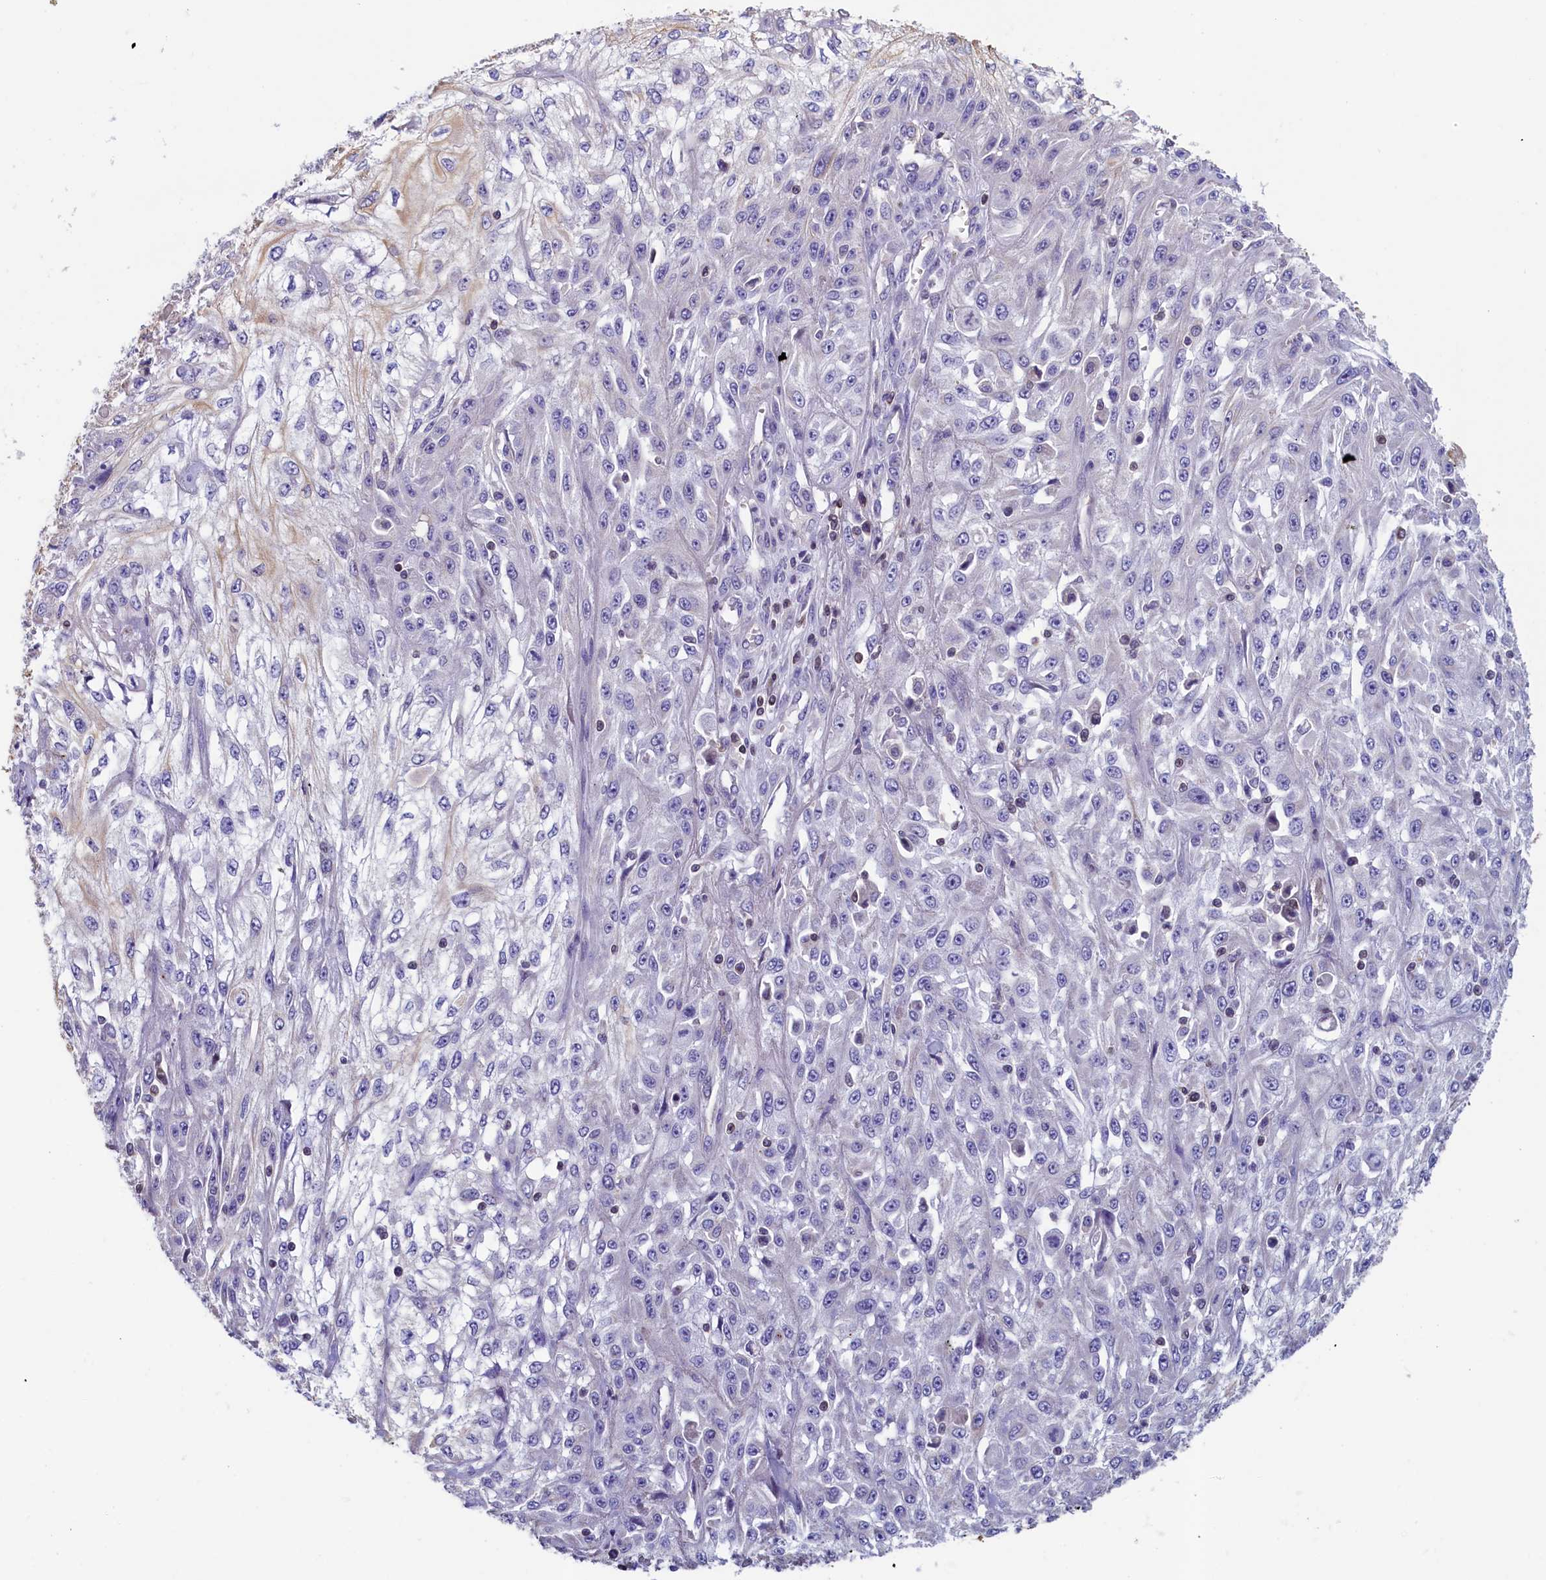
{"staining": {"intensity": "negative", "quantity": "none", "location": "none"}, "tissue": "skin cancer", "cell_type": "Tumor cells", "image_type": "cancer", "snomed": [{"axis": "morphology", "description": "Squamous cell carcinoma, NOS"}, {"axis": "morphology", "description": "Squamous cell carcinoma, metastatic, NOS"}, {"axis": "topography", "description": "Skin"}, {"axis": "topography", "description": "Lymph node"}], "caption": "An immunohistochemistry (IHC) histopathology image of skin cancer (squamous cell carcinoma) is shown. There is no staining in tumor cells of skin cancer (squamous cell carcinoma).", "gene": "TRAF3IP3", "patient": {"sex": "male", "age": 75}}